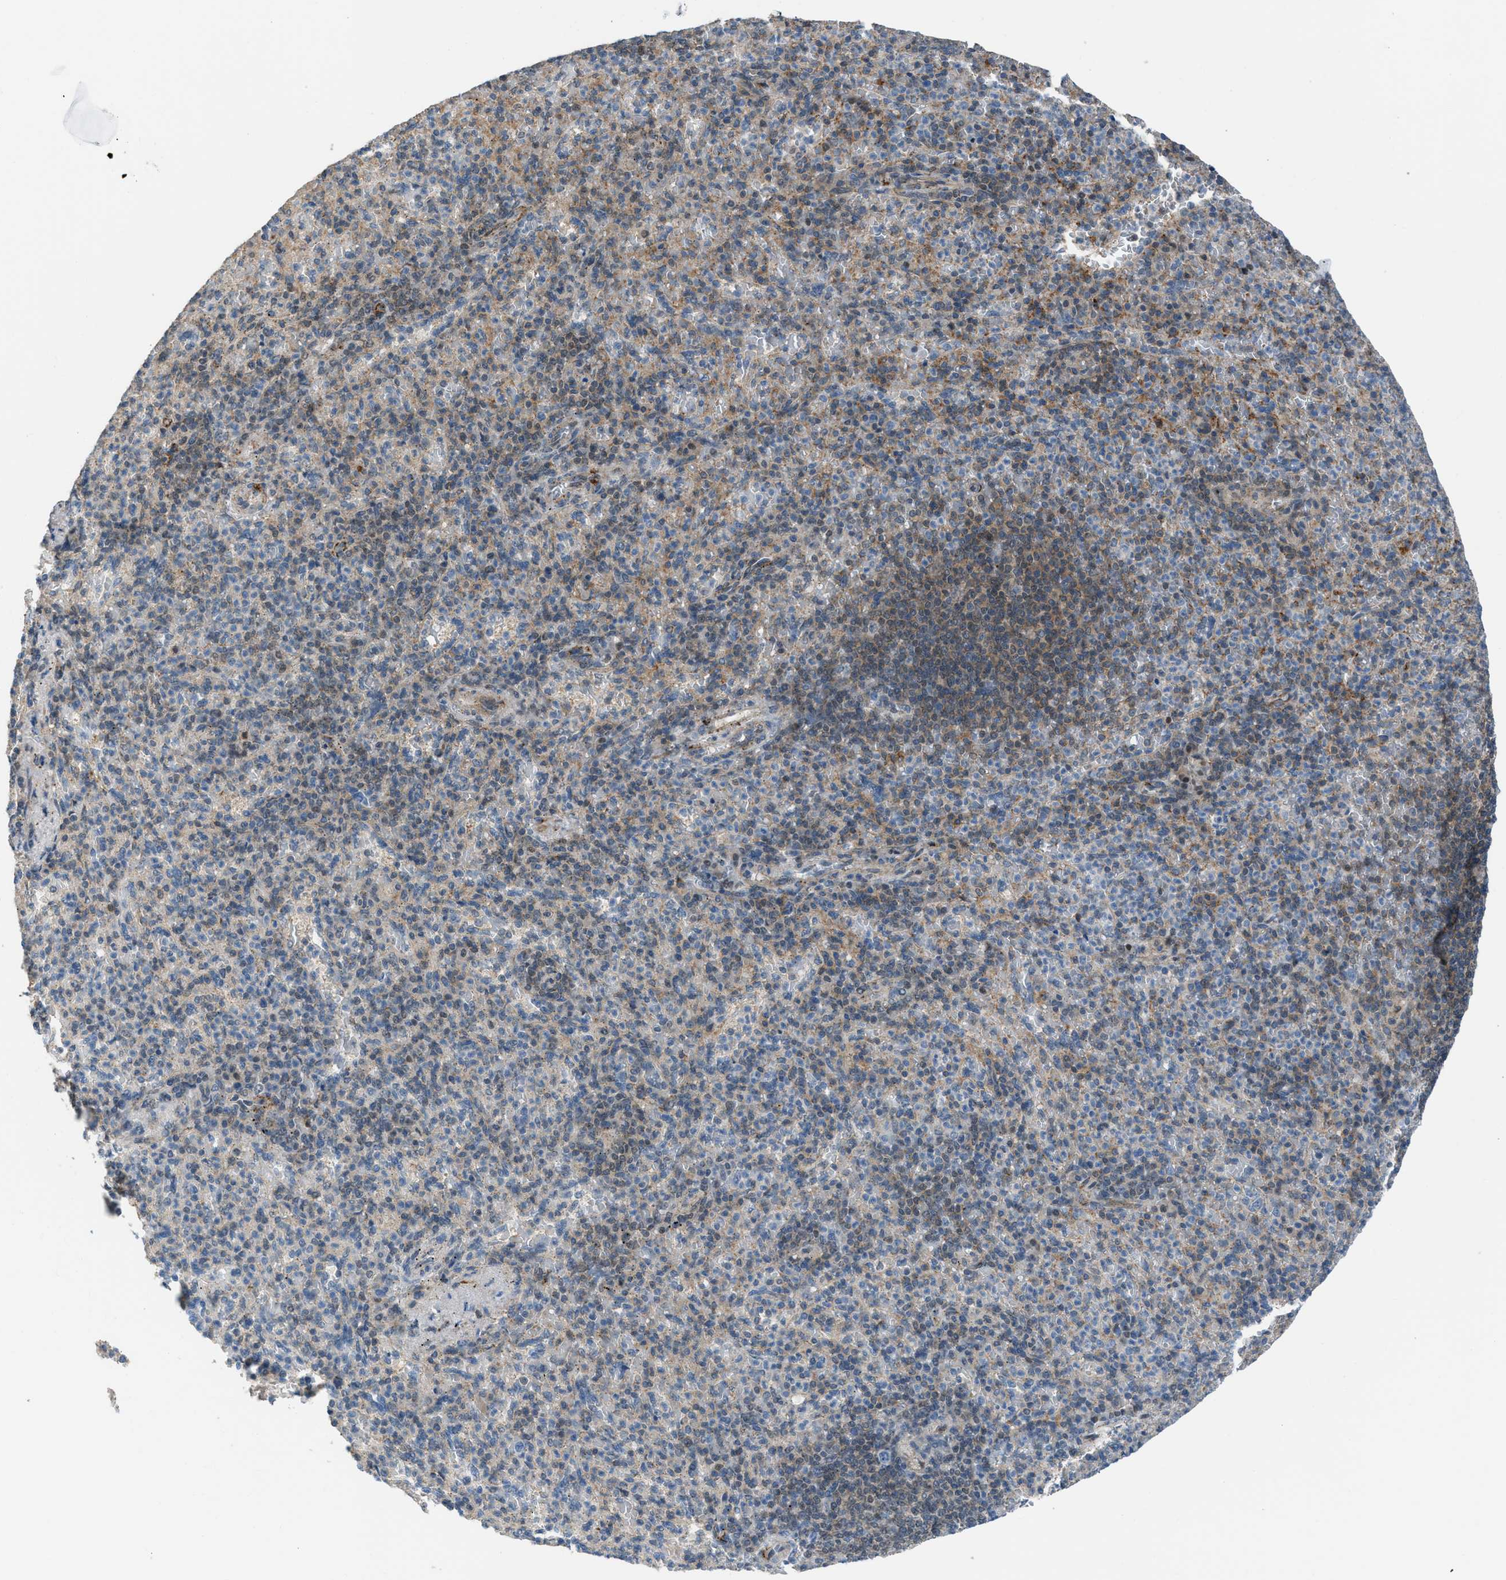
{"staining": {"intensity": "moderate", "quantity": "<25%", "location": "cytoplasmic/membranous"}, "tissue": "spleen", "cell_type": "Cells in red pulp", "image_type": "normal", "snomed": [{"axis": "morphology", "description": "Normal tissue, NOS"}, {"axis": "topography", "description": "Spleen"}], "caption": "Brown immunohistochemical staining in benign human spleen shows moderate cytoplasmic/membranous expression in about <25% of cells in red pulp.", "gene": "CRTC1", "patient": {"sex": "female", "age": 74}}